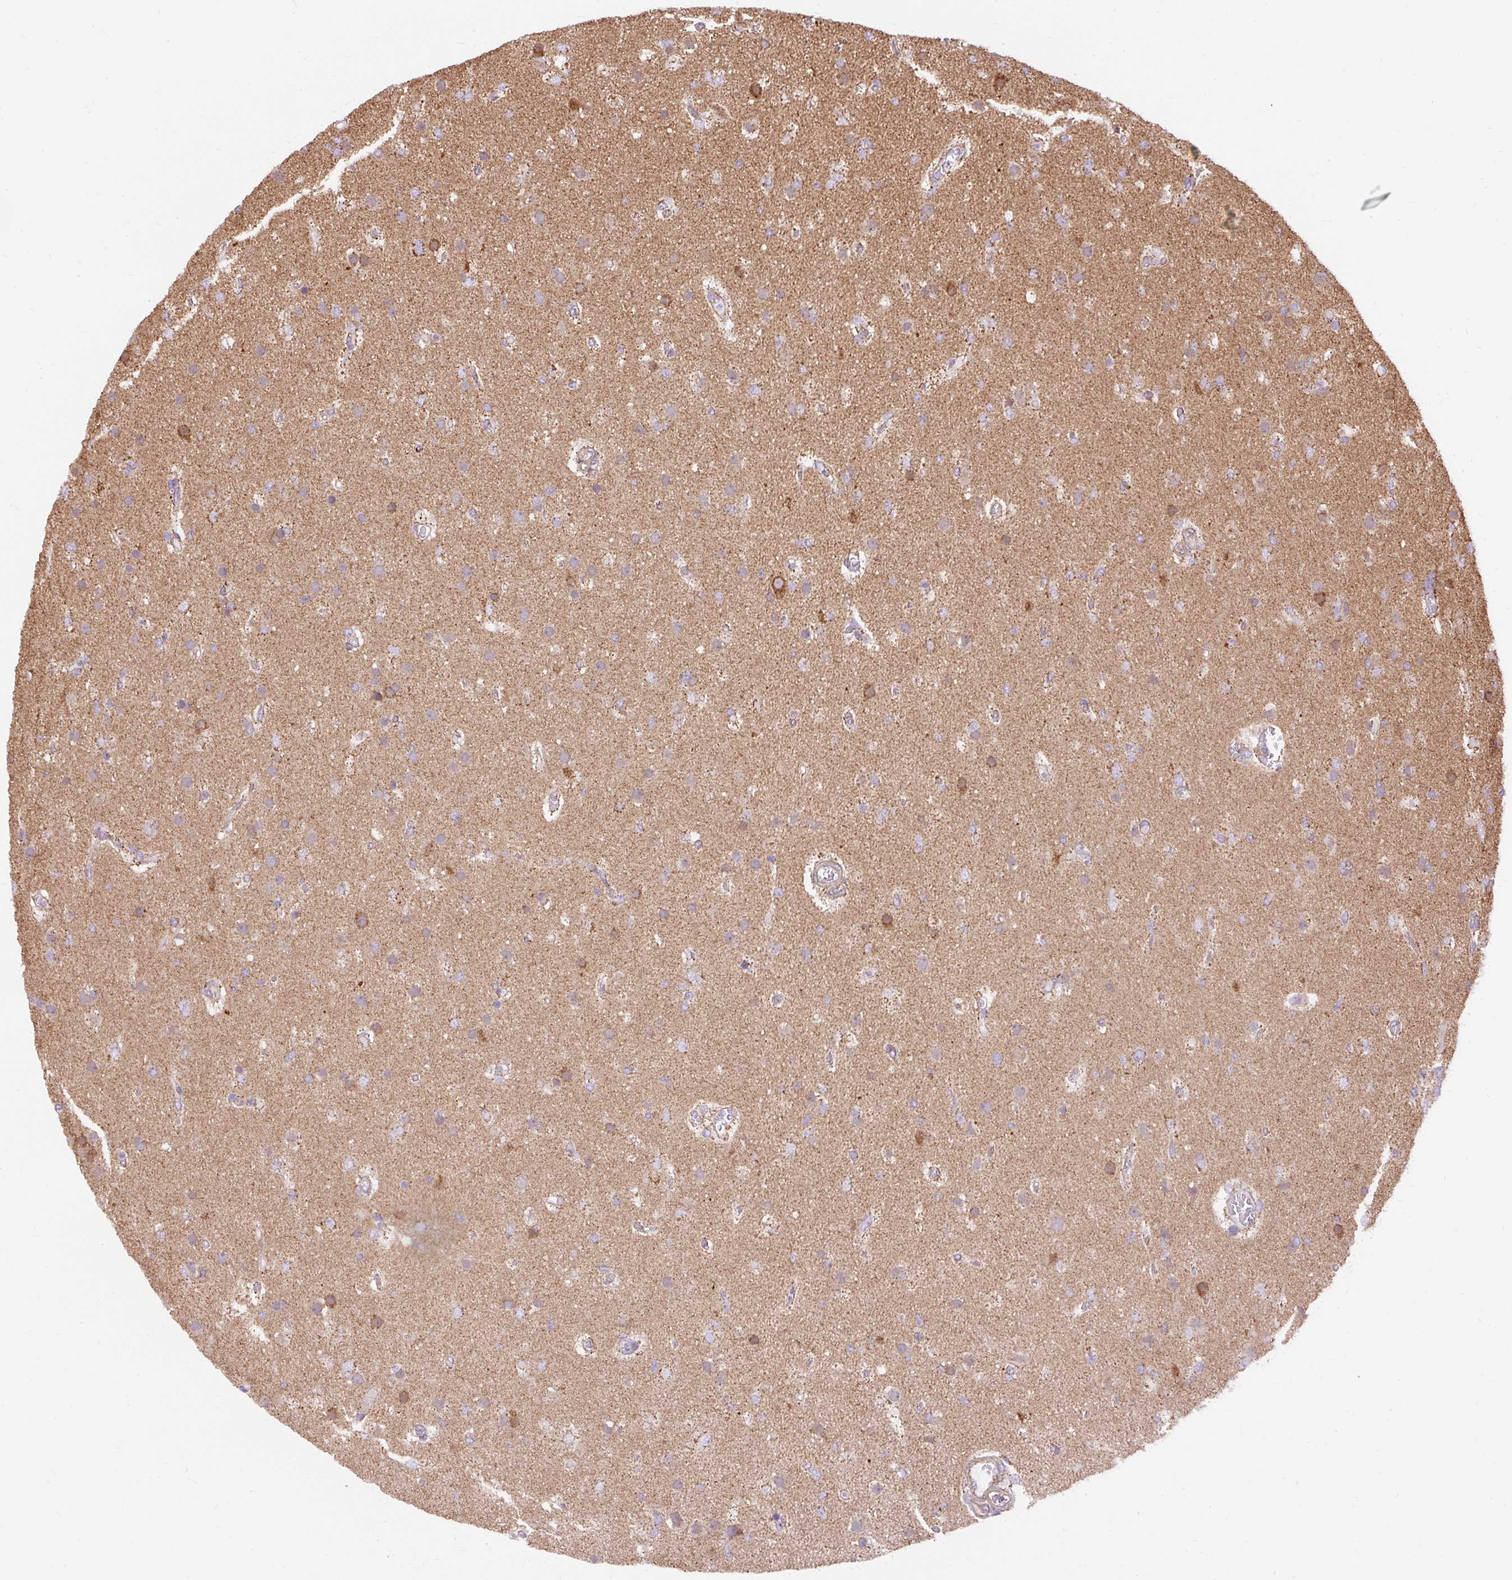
{"staining": {"intensity": "moderate", "quantity": "25%-75%", "location": "cytoplasmic/membranous"}, "tissue": "glioma", "cell_type": "Tumor cells", "image_type": "cancer", "snomed": [{"axis": "morphology", "description": "Glioma, malignant, High grade"}, {"axis": "topography", "description": "Brain"}], "caption": "Tumor cells reveal medium levels of moderate cytoplasmic/membranous positivity in approximately 25%-75% of cells in high-grade glioma (malignant).", "gene": "CEP290", "patient": {"sex": "female", "age": 74}}